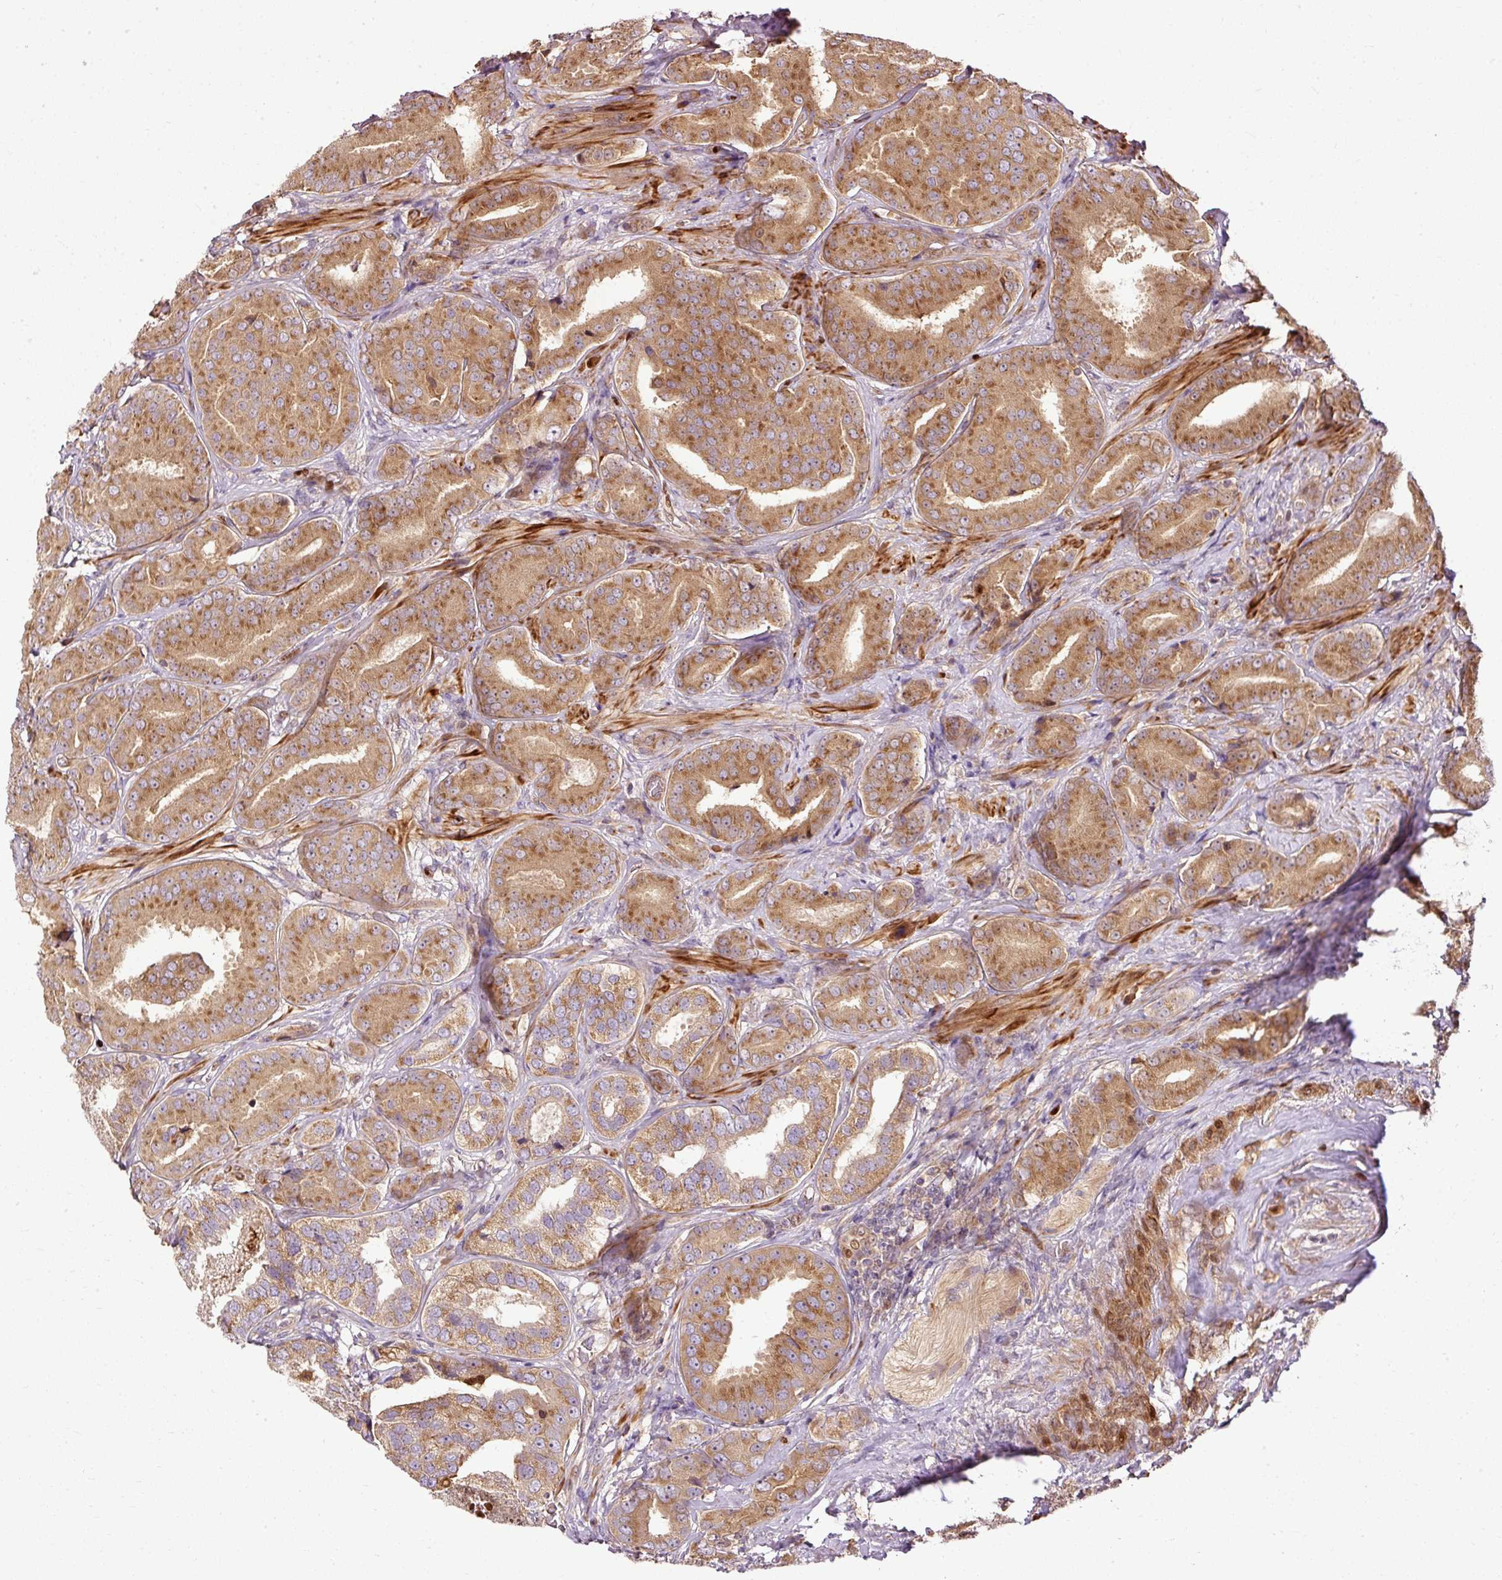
{"staining": {"intensity": "moderate", "quantity": ">75%", "location": "cytoplasmic/membranous"}, "tissue": "prostate cancer", "cell_type": "Tumor cells", "image_type": "cancer", "snomed": [{"axis": "morphology", "description": "Adenocarcinoma, High grade"}, {"axis": "topography", "description": "Prostate"}], "caption": "A high-resolution image shows immunohistochemistry staining of prostate adenocarcinoma (high-grade), which exhibits moderate cytoplasmic/membranous expression in approximately >75% of tumor cells.", "gene": "NAPA", "patient": {"sex": "male", "age": 63}}